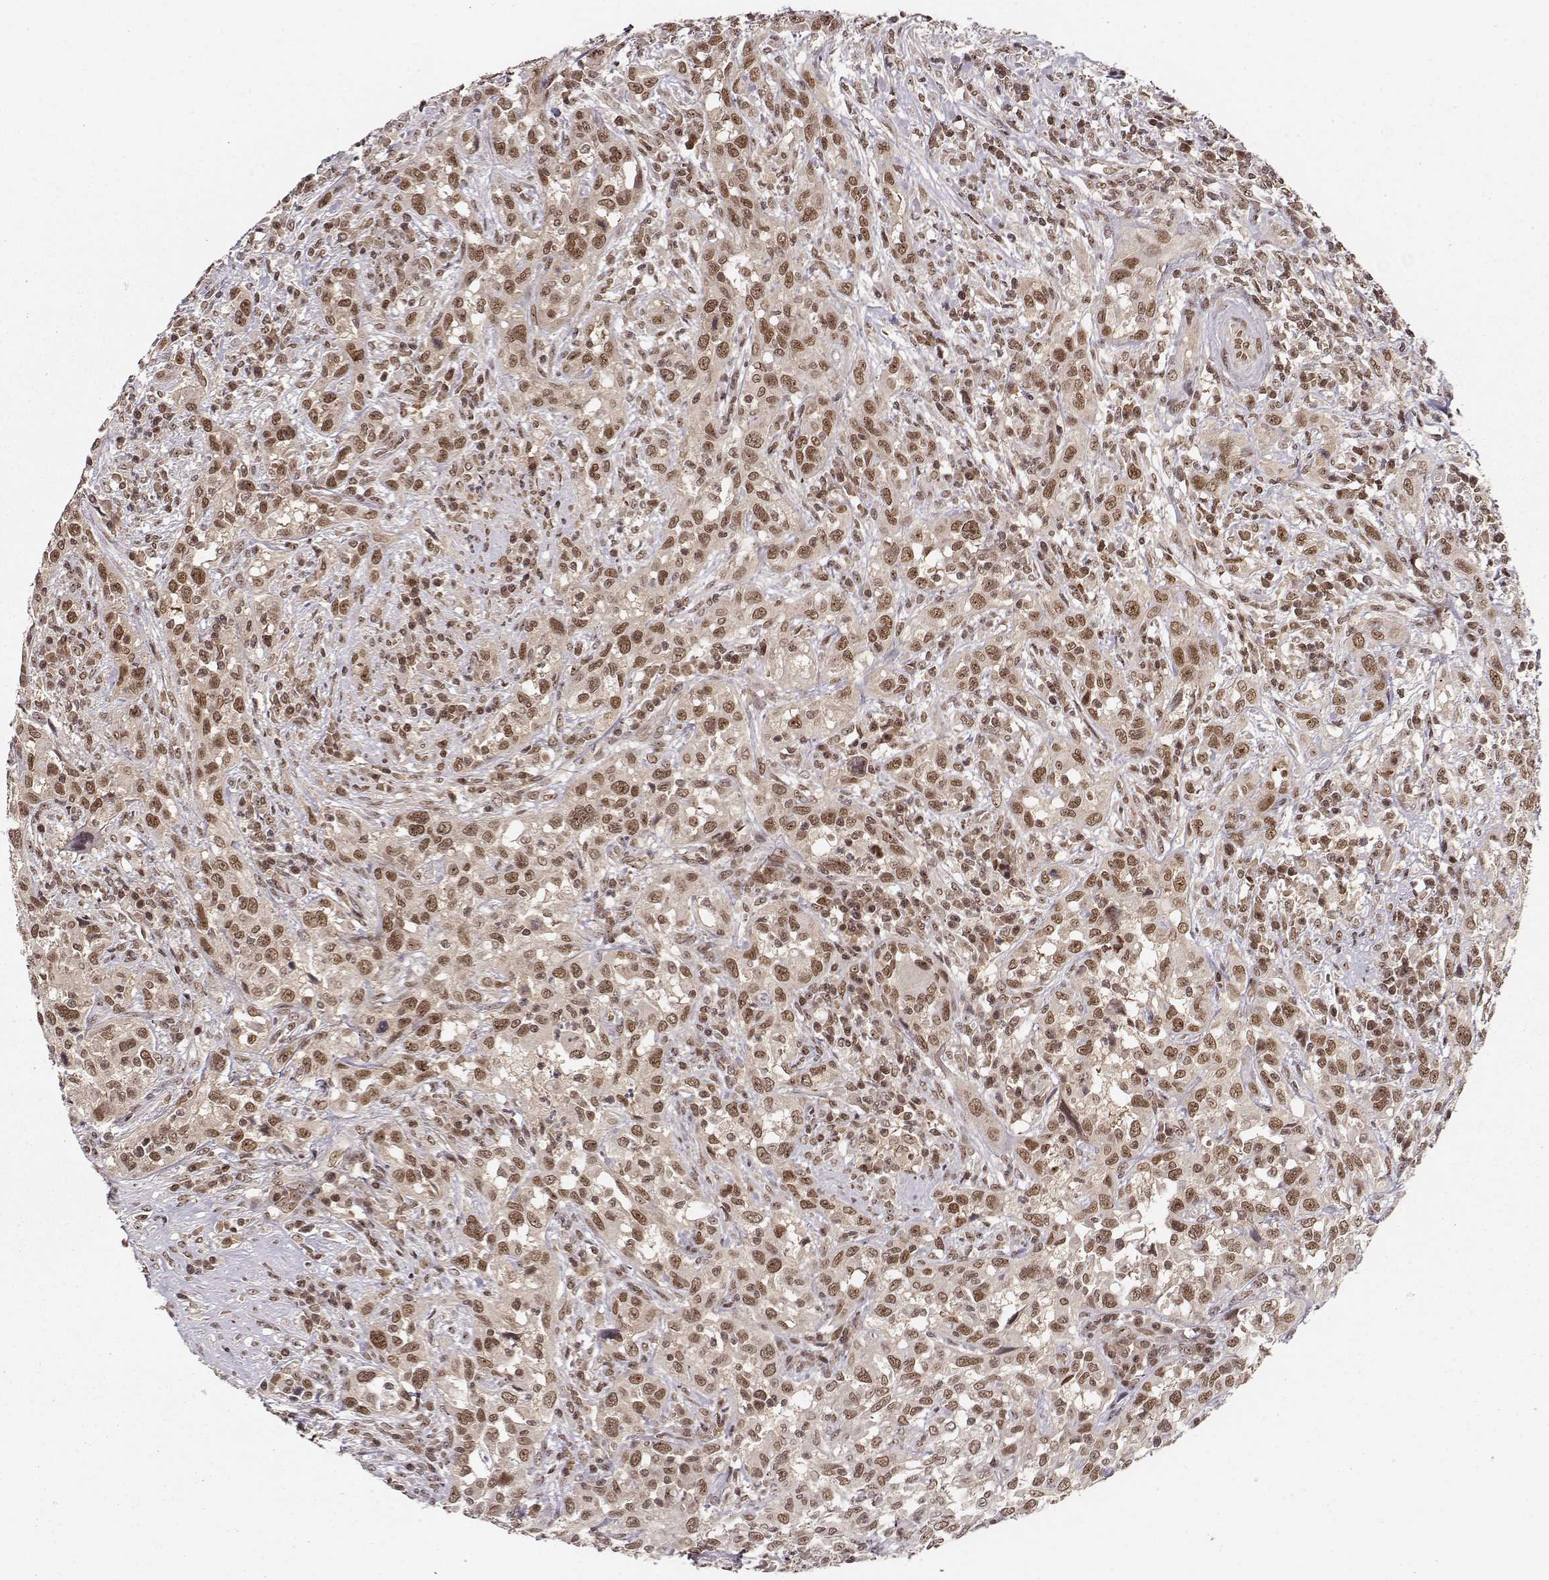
{"staining": {"intensity": "moderate", "quantity": ">75%", "location": "cytoplasmic/membranous,nuclear"}, "tissue": "urothelial cancer", "cell_type": "Tumor cells", "image_type": "cancer", "snomed": [{"axis": "morphology", "description": "Urothelial carcinoma, NOS"}, {"axis": "morphology", "description": "Urothelial carcinoma, High grade"}, {"axis": "topography", "description": "Urinary bladder"}], "caption": "High-power microscopy captured an IHC photomicrograph of transitional cell carcinoma, revealing moderate cytoplasmic/membranous and nuclear expression in about >75% of tumor cells. The staining is performed using DAB (3,3'-diaminobenzidine) brown chromogen to label protein expression. The nuclei are counter-stained blue using hematoxylin.", "gene": "CSNK2A1", "patient": {"sex": "female", "age": 64}}